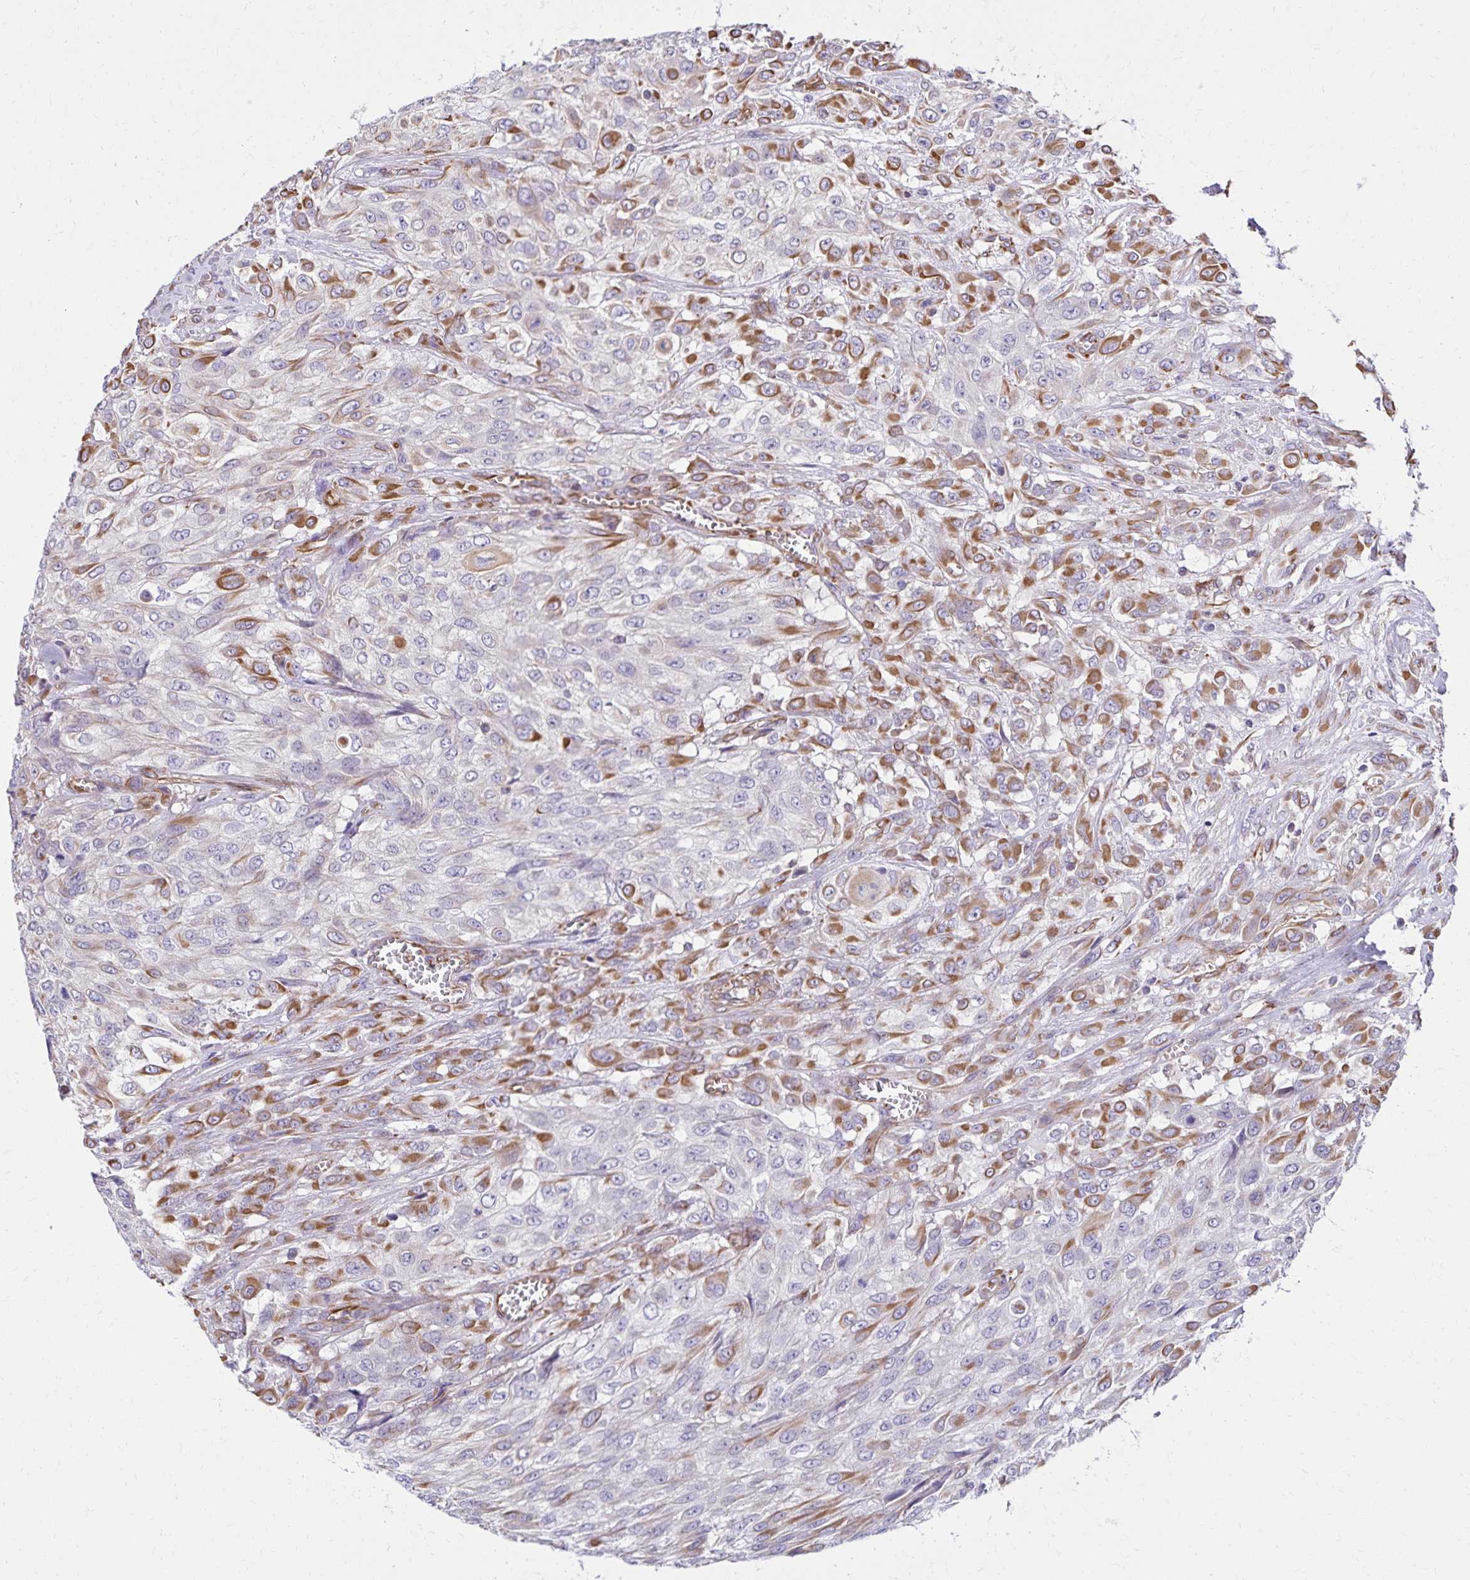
{"staining": {"intensity": "moderate", "quantity": "25%-75%", "location": "cytoplasmic/membranous"}, "tissue": "urothelial cancer", "cell_type": "Tumor cells", "image_type": "cancer", "snomed": [{"axis": "morphology", "description": "Urothelial carcinoma, High grade"}, {"axis": "topography", "description": "Urinary bladder"}], "caption": "This is a micrograph of immunohistochemistry staining of high-grade urothelial carcinoma, which shows moderate expression in the cytoplasmic/membranous of tumor cells.", "gene": "TRPV6", "patient": {"sex": "male", "age": 57}}